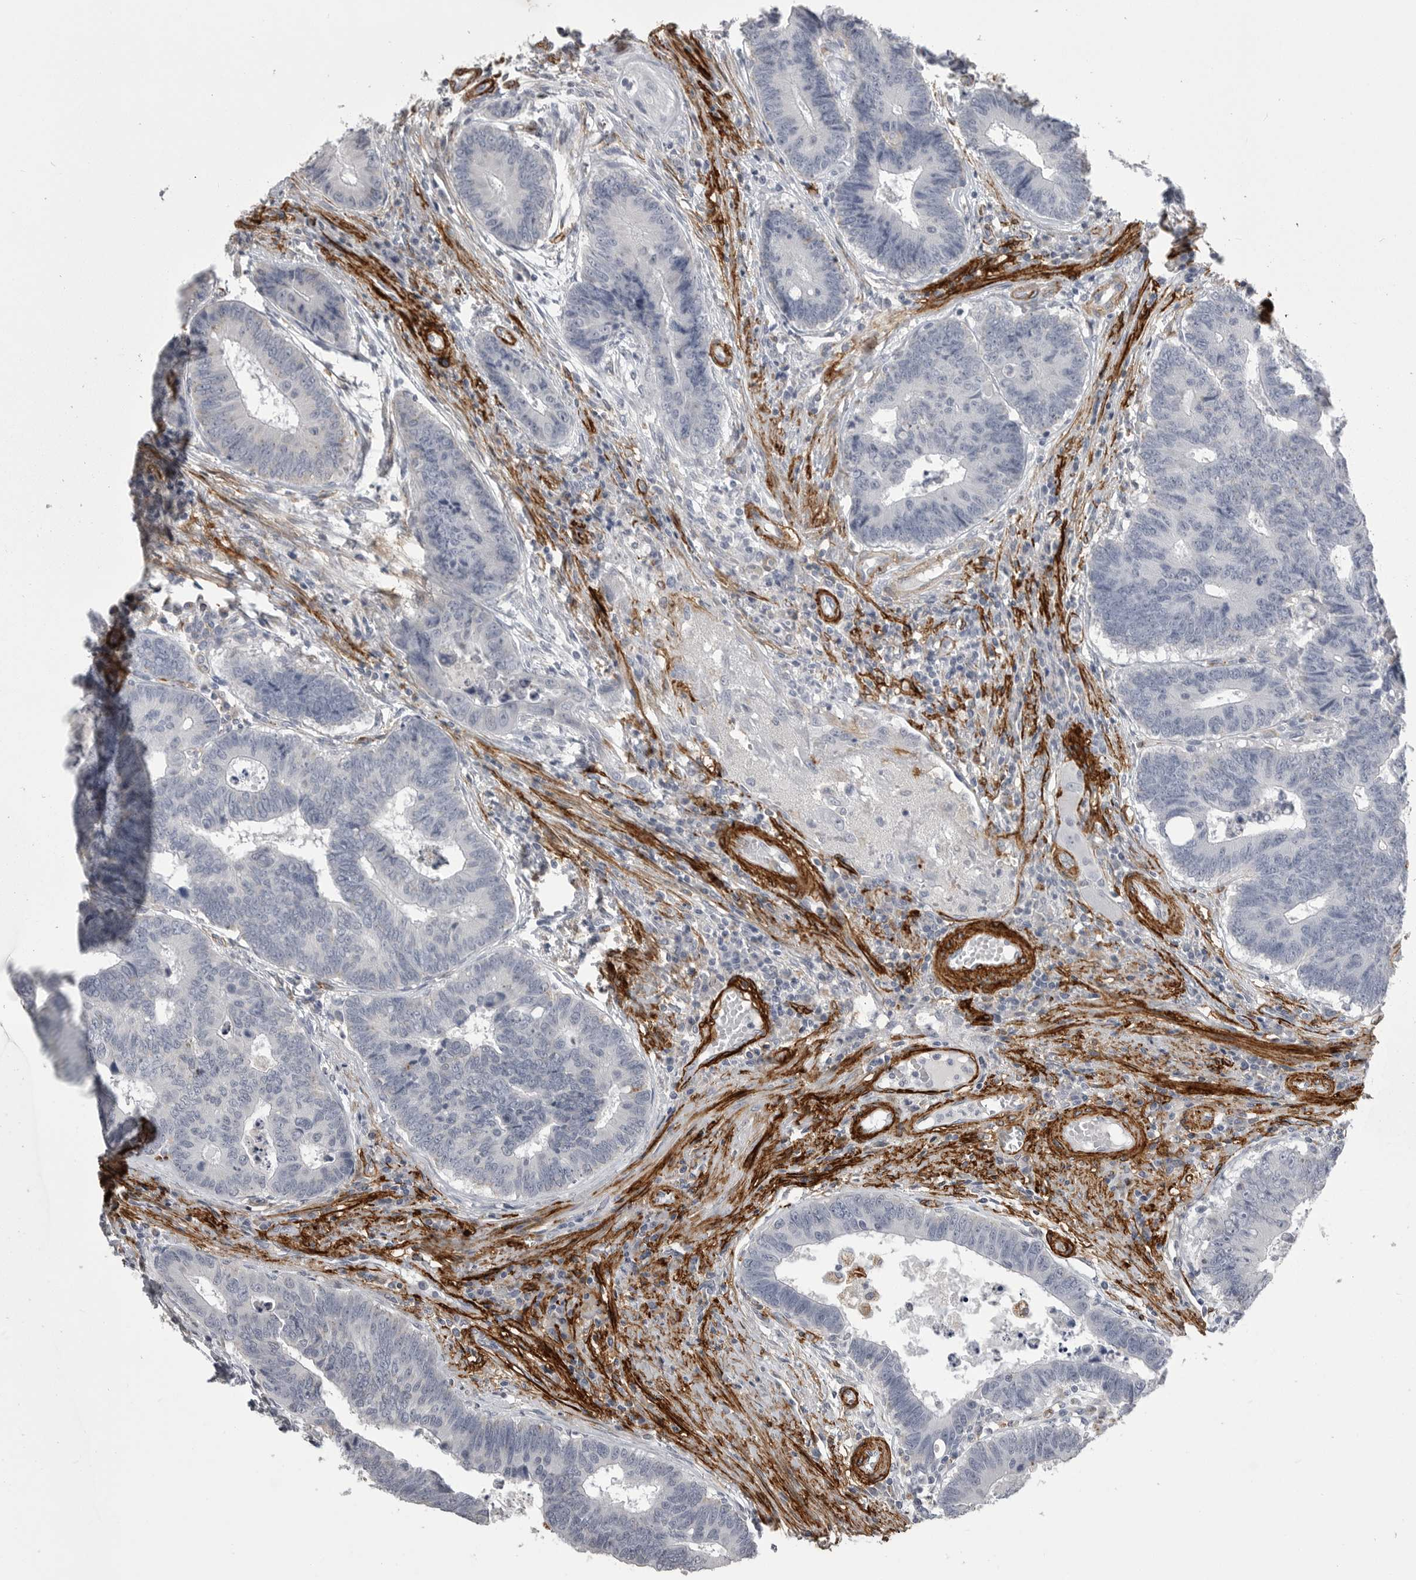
{"staining": {"intensity": "negative", "quantity": "none", "location": "none"}, "tissue": "colorectal cancer", "cell_type": "Tumor cells", "image_type": "cancer", "snomed": [{"axis": "morphology", "description": "Adenocarcinoma, NOS"}, {"axis": "topography", "description": "Rectum"}], "caption": "This is an immunohistochemistry histopathology image of colorectal cancer. There is no positivity in tumor cells.", "gene": "AOC3", "patient": {"sex": "male", "age": 84}}